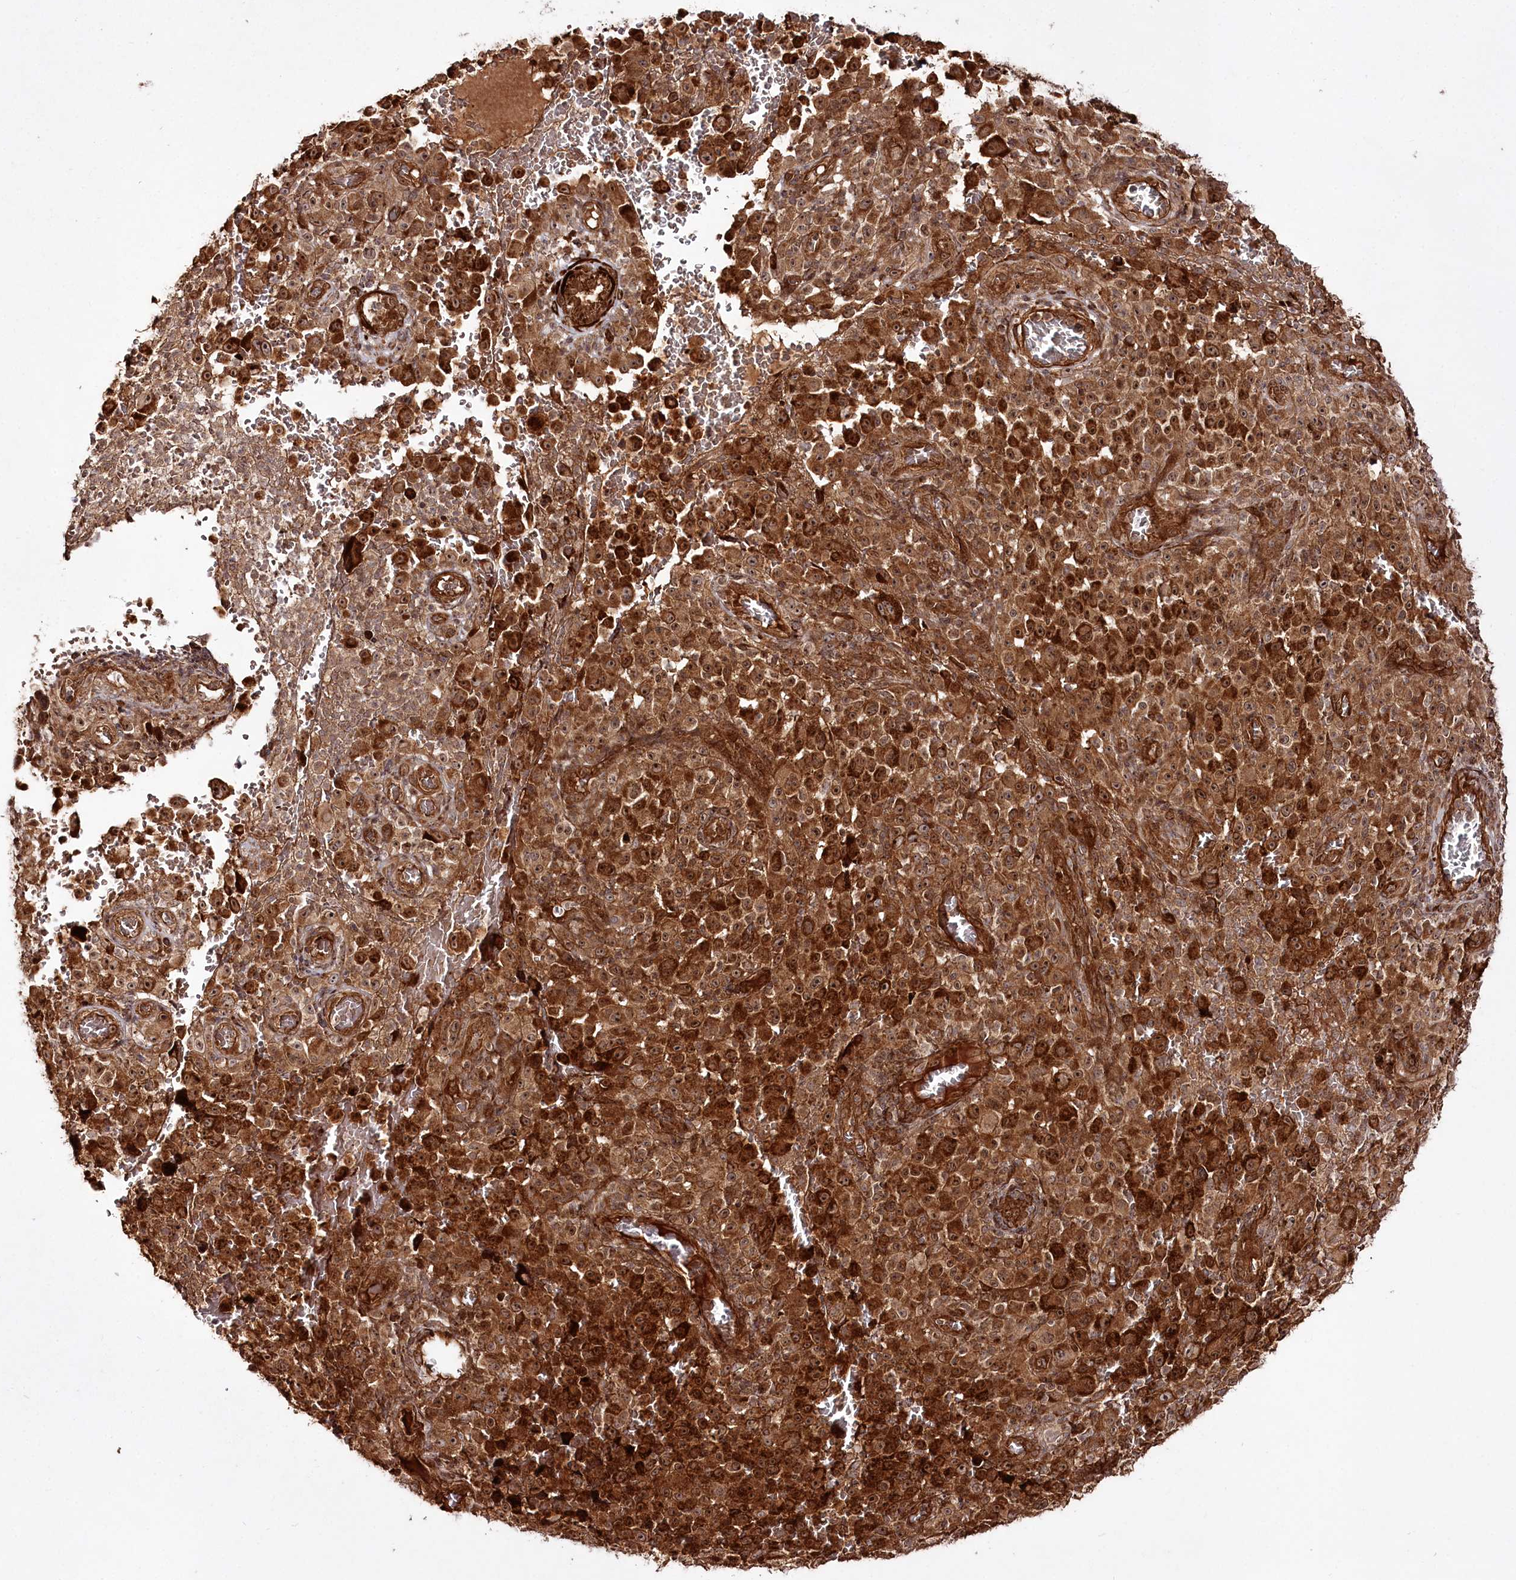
{"staining": {"intensity": "strong", "quantity": ">75%", "location": "cytoplasmic/membranous"}, "tissue": "melanoma", "cell_type": "Tumor cells", "image_type": "cancer", "snomed": [{"axis": "morphology", "description": "Malignant melanoma, NOS"}, {"axis": "topography", "description": "Skin"}], "caption": "Approximately >75% of tumor cells in malignant melanoma show strong cytoplasmic/membranous protein expression as visualized by brown immunohistochemical staining.", "gene": "REXO2", "patient": {"sex": "female", "age": 82}}